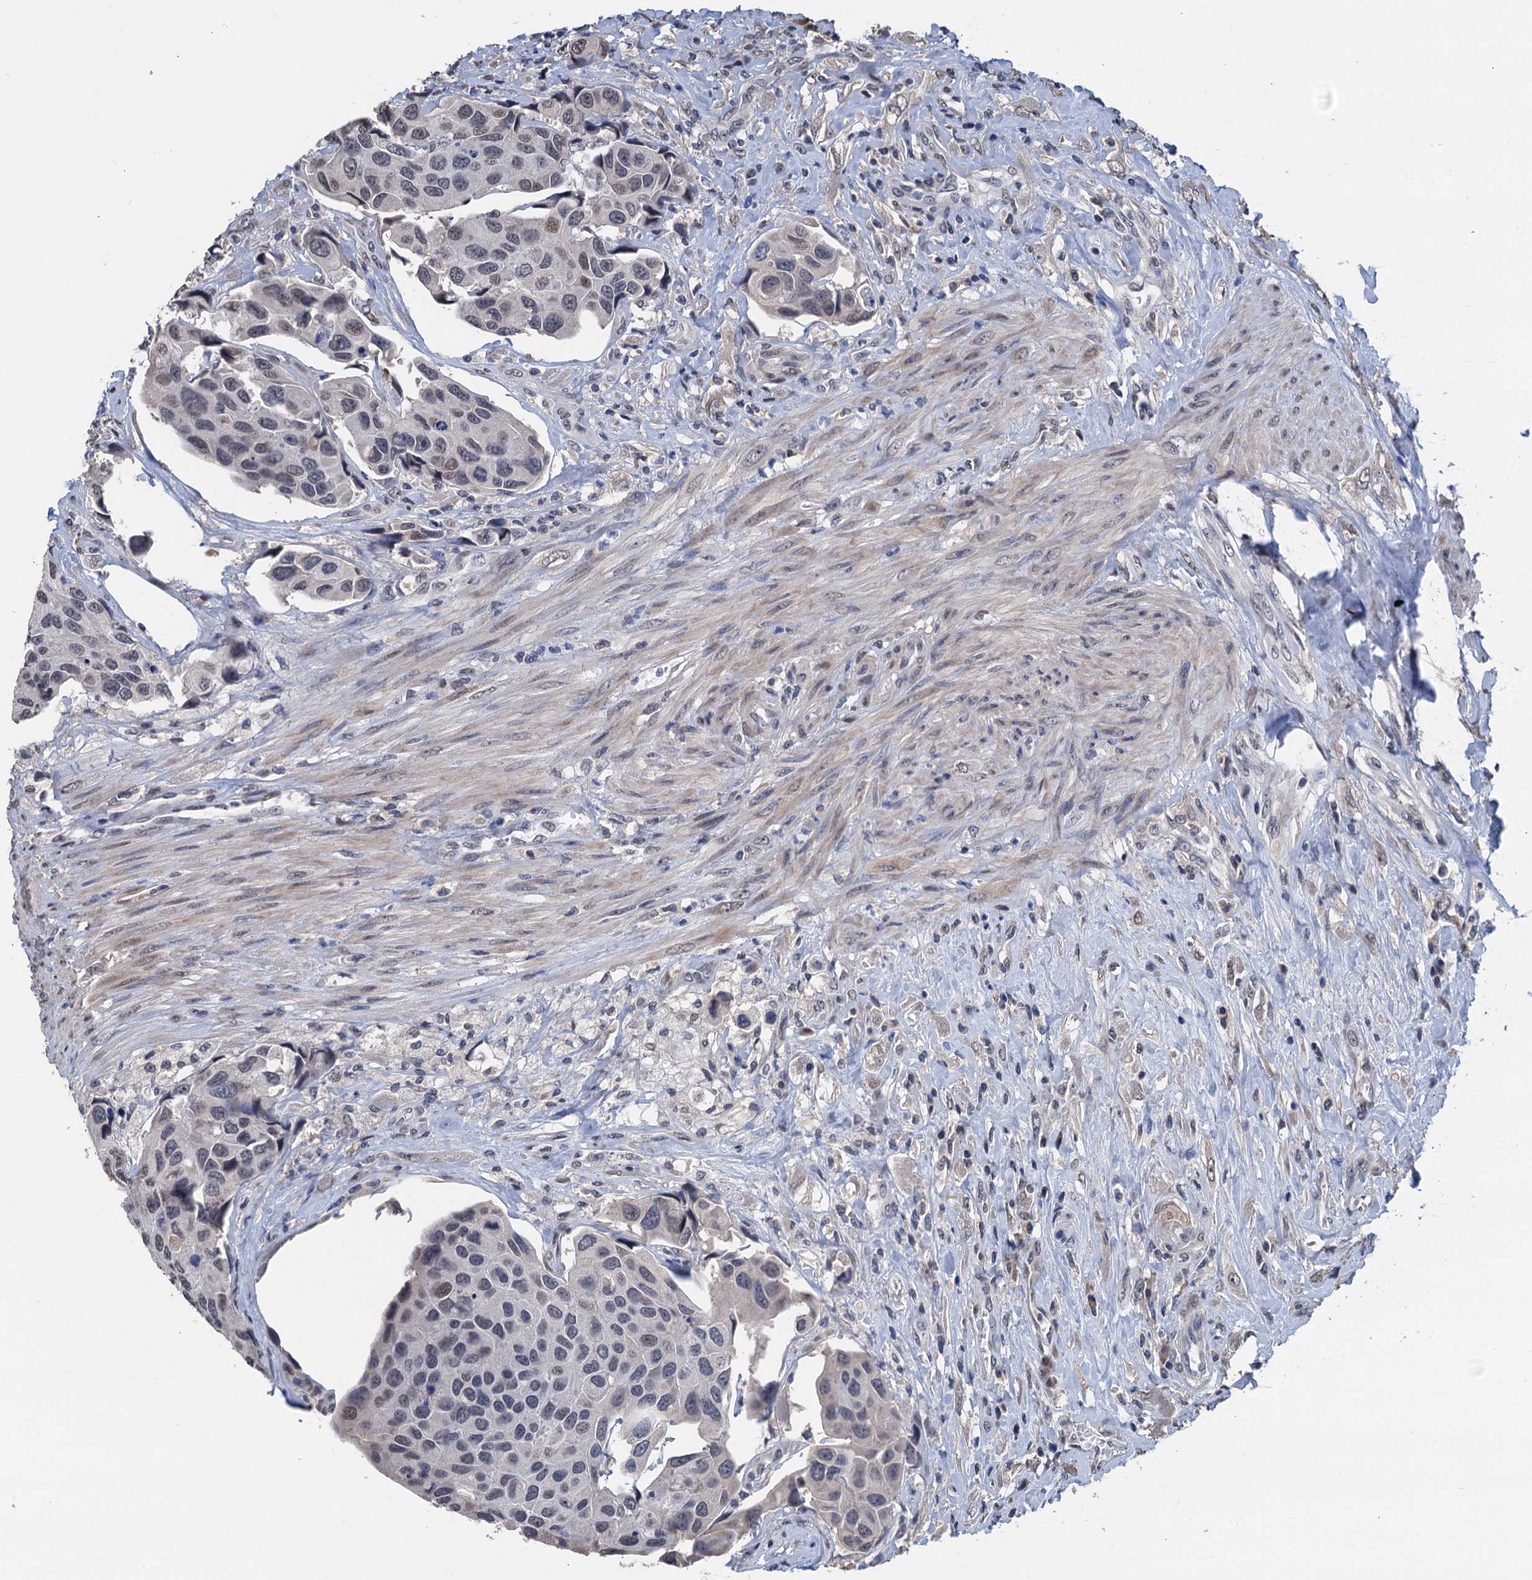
{"staining": {"intensity": "moderate", "quantity": "<25%", "location": "nuclear"}, "tissue": "urothelial cancer", "cell_type": "Tumor cells", "image_type": "cancer", "snomed": [{"axis": "morphology", "description": "Urothelial carcinoma, High grade"}, {"axis": "topography", "description": "Urinary bladder"}], "caption": "IHC of human urothelial cancer demonstrates low levels of moderate nuclear staining in approximately <25% of tumor cells.", "gene": "ART5", "patient": {"sex": "male", "age": 74}}